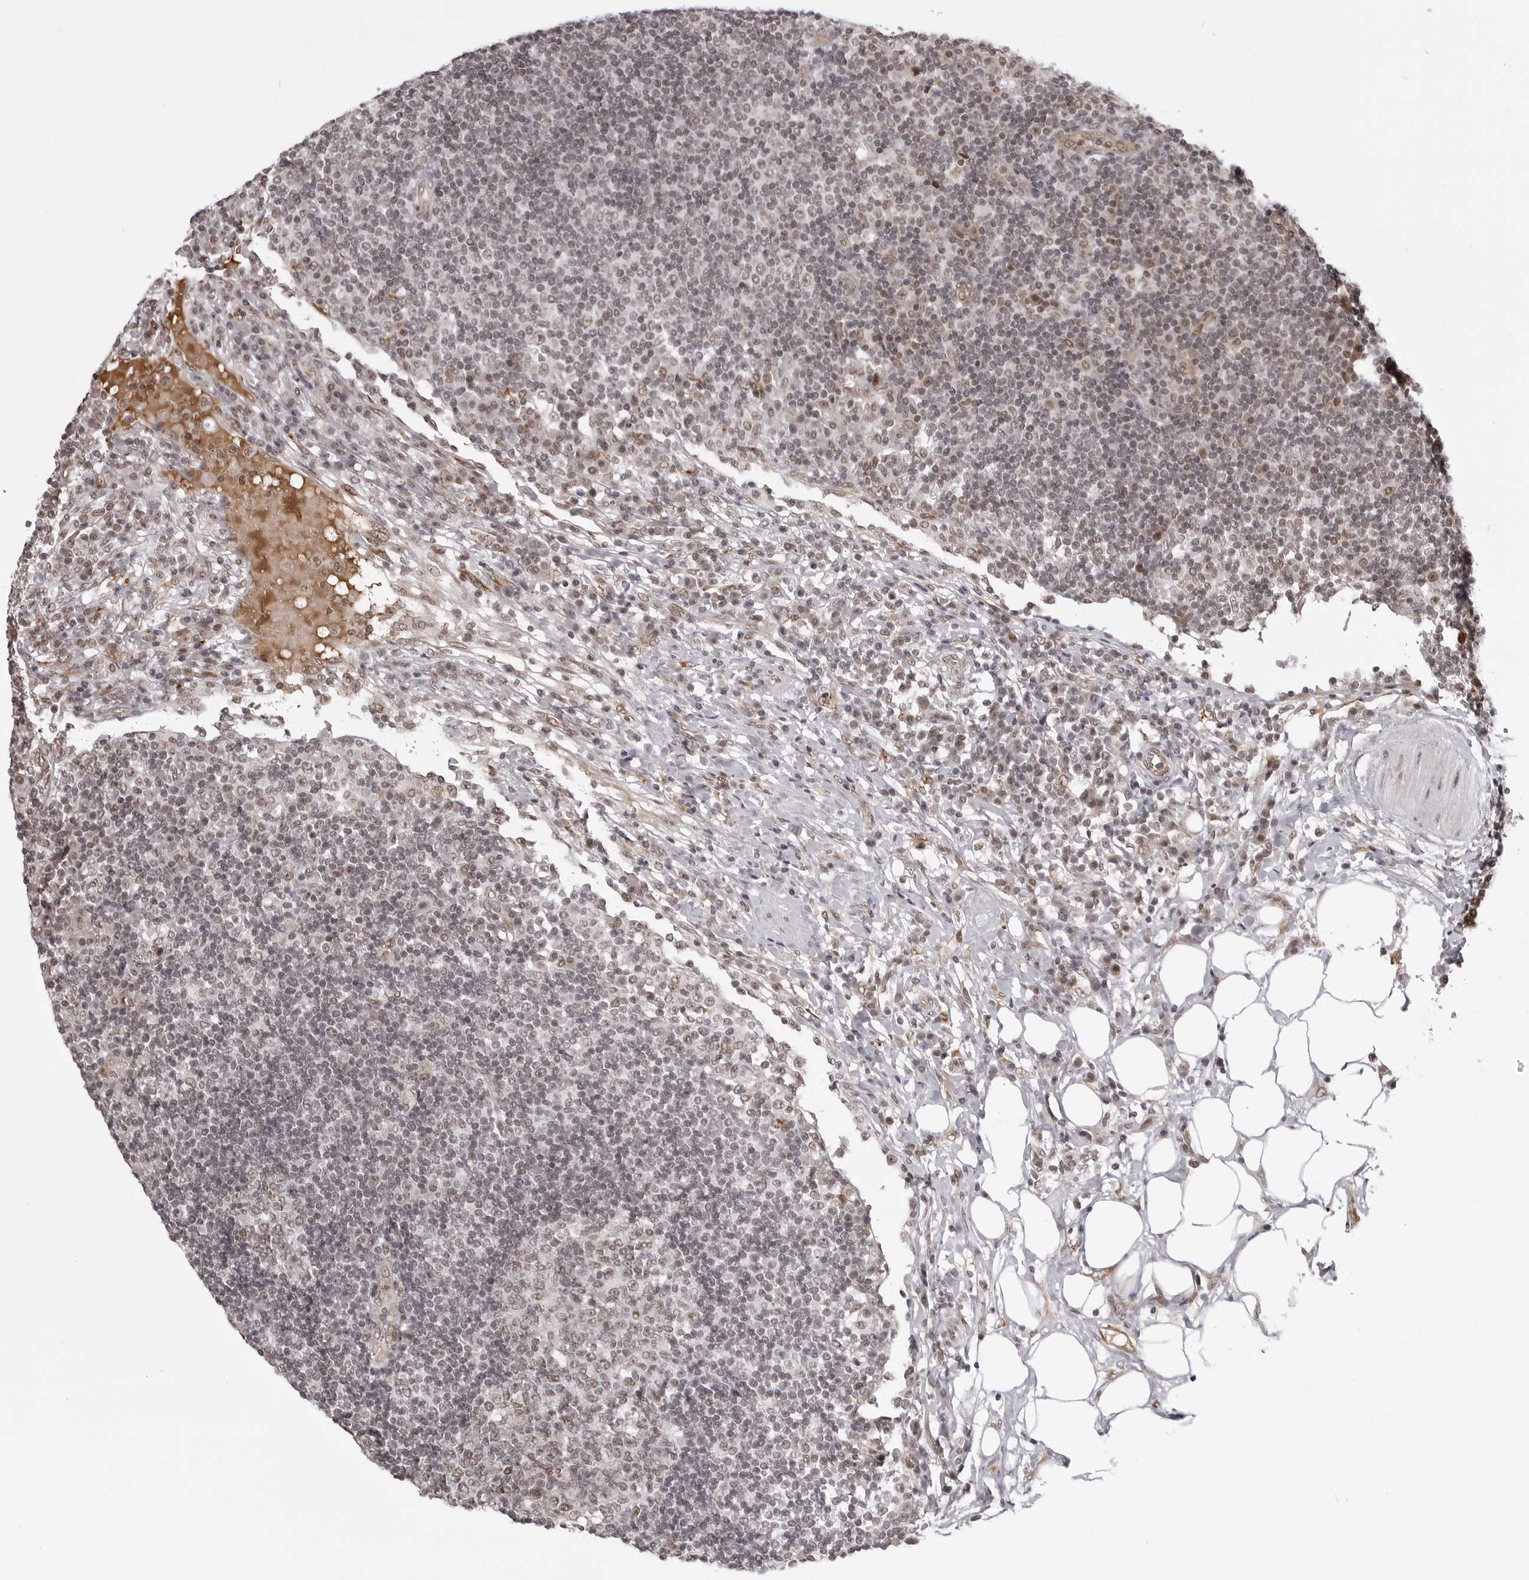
{"staining": {"intensity": "moderate", "quantity": ">75%", "location": "nuclear"}, "tissue": "lymph node", "cell_type": "Germinal center cells", "image_type": "normal", "snomed": [{"axis": "morphology", "description": "Normal tissue, NOS"}, {"axis": "topography", "description": "Lymph node"}], "caption": "Immunohistochemical staining of benign lymph node reveals >75% levels of moderate nuclear protein staining in about >75% of germinal center cells. Nuclei are stained in blue.", "gene": "PHF3", "patient": {"sex": "female", "age": 53}}